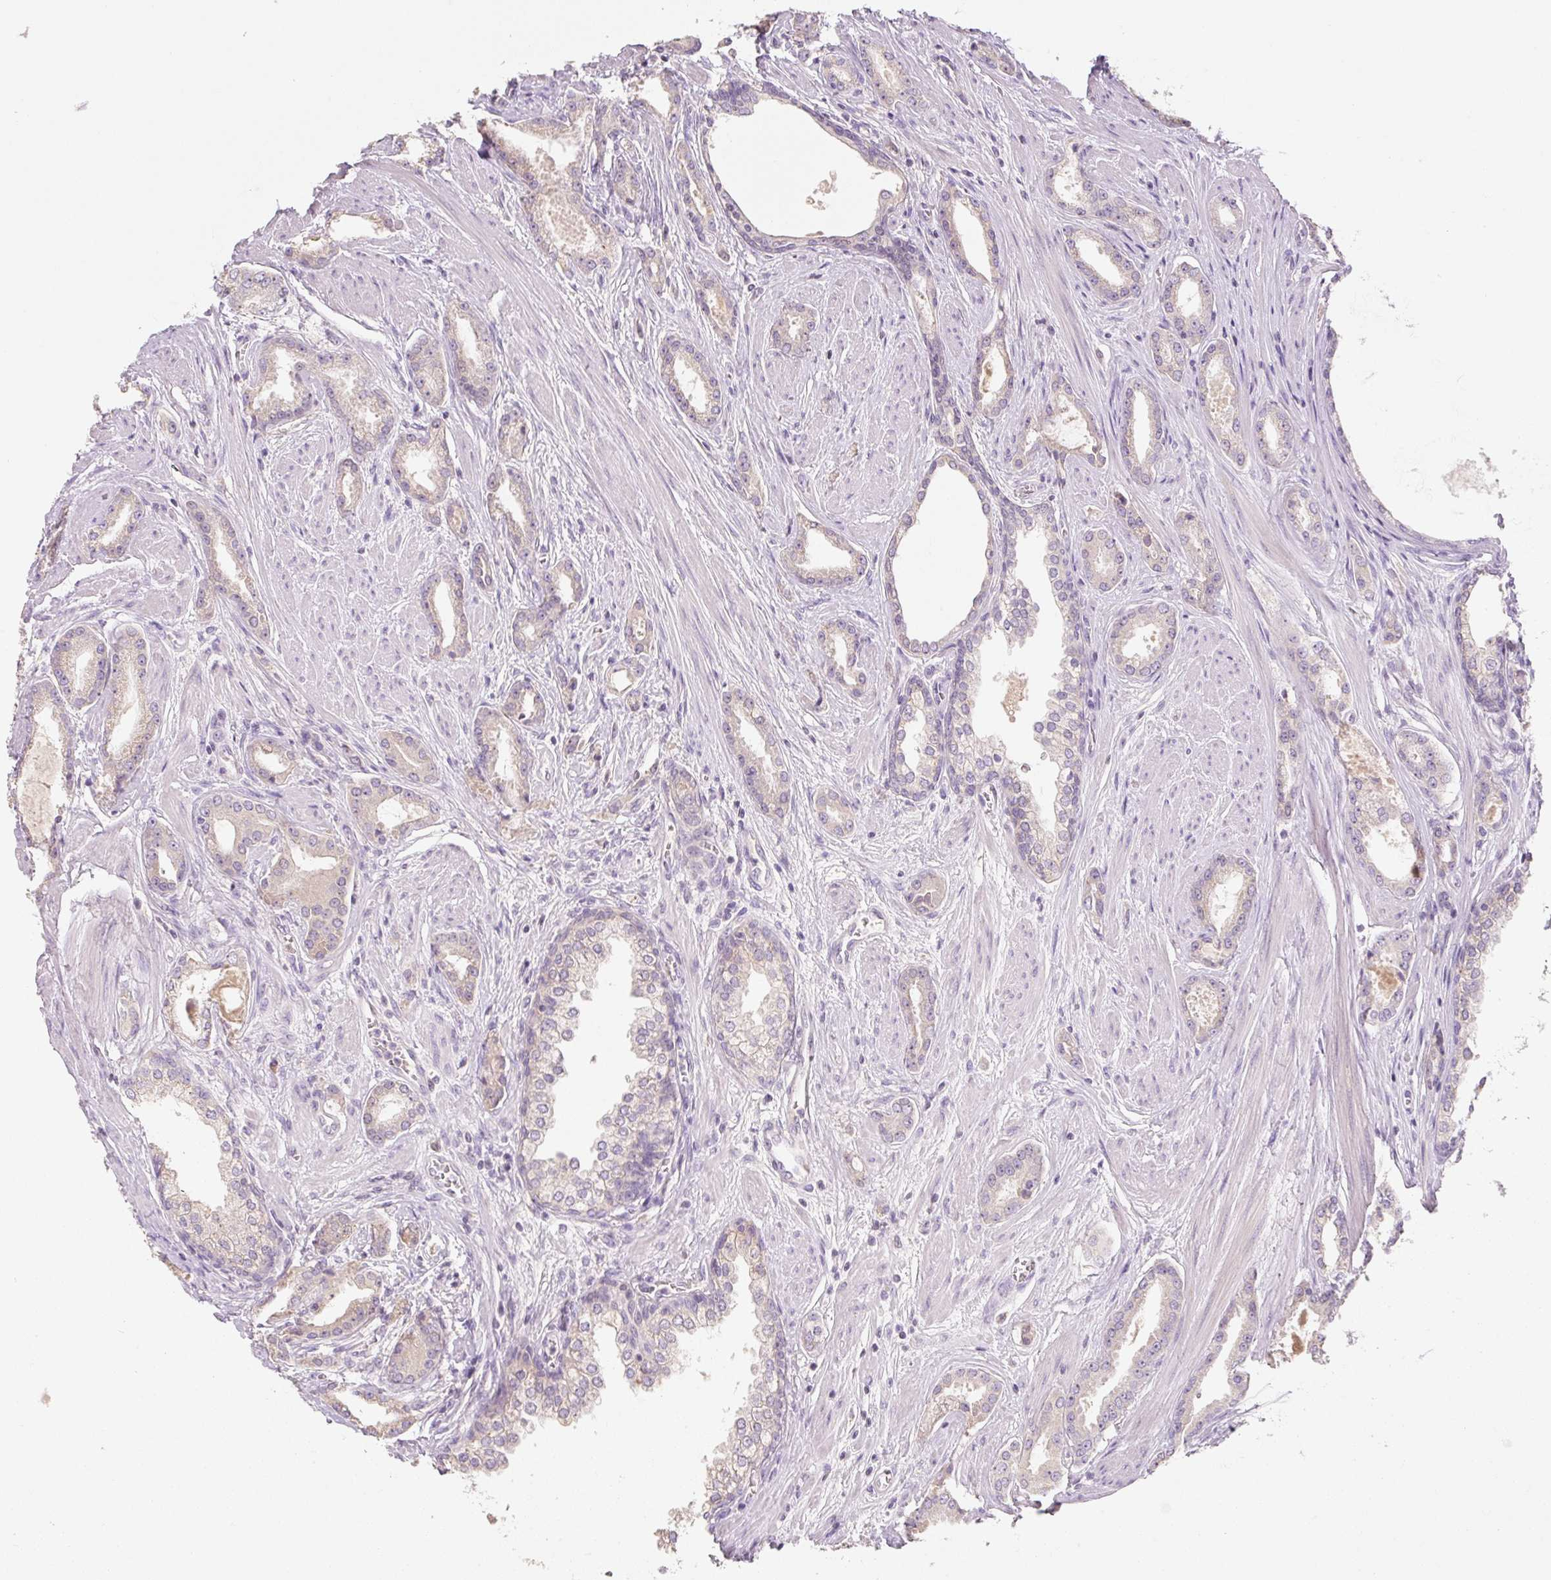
{"staining": {"intensity": "weak", "quantity": "<25%", "location": "cytoplasmic/membranous"}, "tissue": "prostate cancer", "cell_type": "Tumor cells", "image_type": "cancer", "snomed": [{"axis": "morphology", "description": "Adenocarcinoma, Low grade"}, {"axis": "topography", "description": "Prostate"}], "caption": "This is an immunohistochemistry image of prostate low-grade adenocarcinoma. There is no expression in tumor cells.", "gene": "MIA2", "patient": {"sex": "male", "age": 42}}